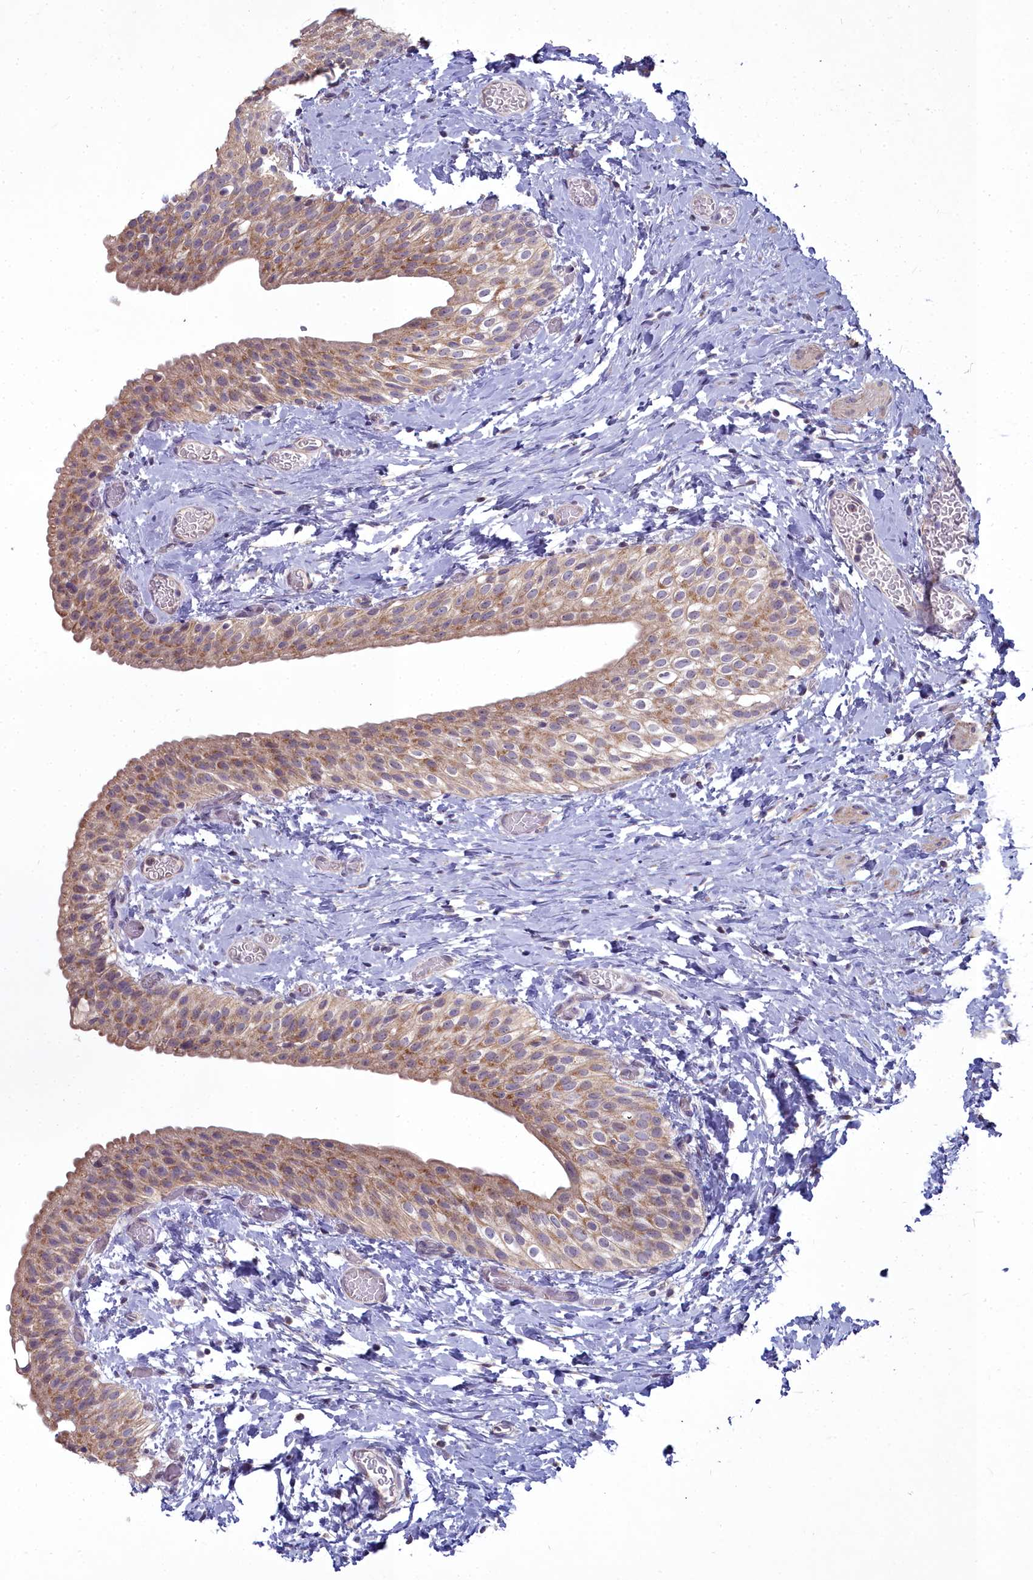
{"staining": {"intensity": "moderate", "quantity": ">75%", "location": "cytoplasmic/membranous"}, "tissue": "urinary bladder", "cell_type": "Urothelial cells", "image_type": "normal", "snomed": [{"axis": "morphology", "description": "Normal tissue, NOS"}, {"axis": "topography", "description": "Urinary bladder"}], "caption": "Urothelial cells exhibit moderate cytoplasmic/membranous staining in about >75% of cells in normal urinary bladder.", "gene": "MICU2", "patient": {"sex": "male", "age": 1}}